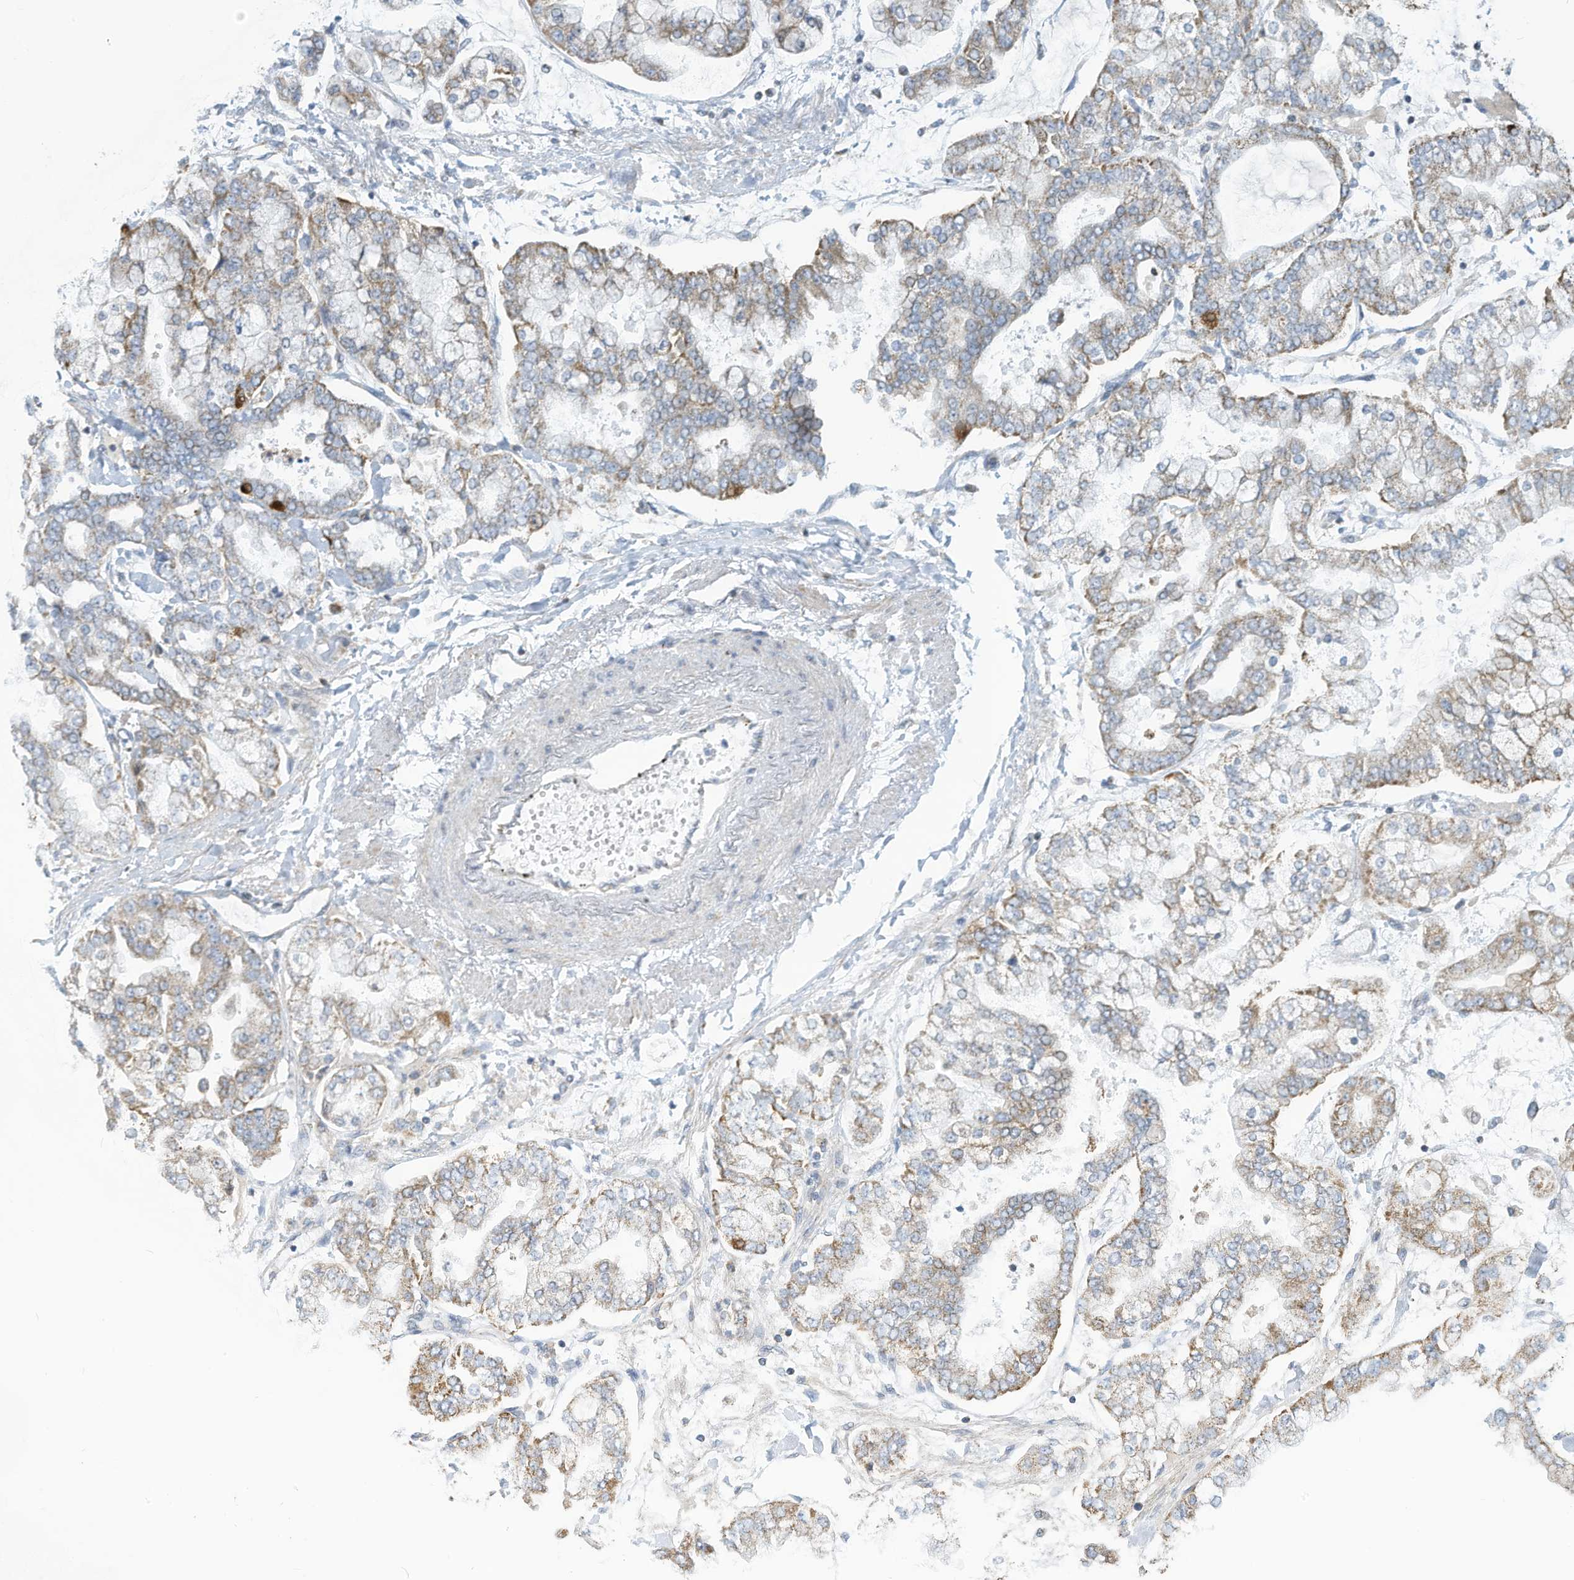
{"staining": {"intensity": "weak", "quantity": "25%-75%", "location": "cytoplasmic/membranous"}, "tissue": "stomach cancer", "cell_type": "Tumor cells", "image_type": "cancer", "snomed": [{"axis": "morphology", "description": "Normal tissue, NOS"}, {"axis": "morphology", "description": "Adenocarcinoma, NOS"}, {"axis": "topography", "description": "Stomach, upper"}, {"axis": "topography", "description": "Stomach"}], "caption": "Immunohistochemical staining of human stomach cancer (adenocarcinoma) demonstrates low levels of weak cytoplasmic/membranous protein expression in approximately 25%-75% of tumor cells. The staining is performed using DAB brown chromogen to label protein expression. The nuclei are counter-stained blue using hematoxylin.", "gene": "NLN", "patient": {"sex": "male", "age": 76}}